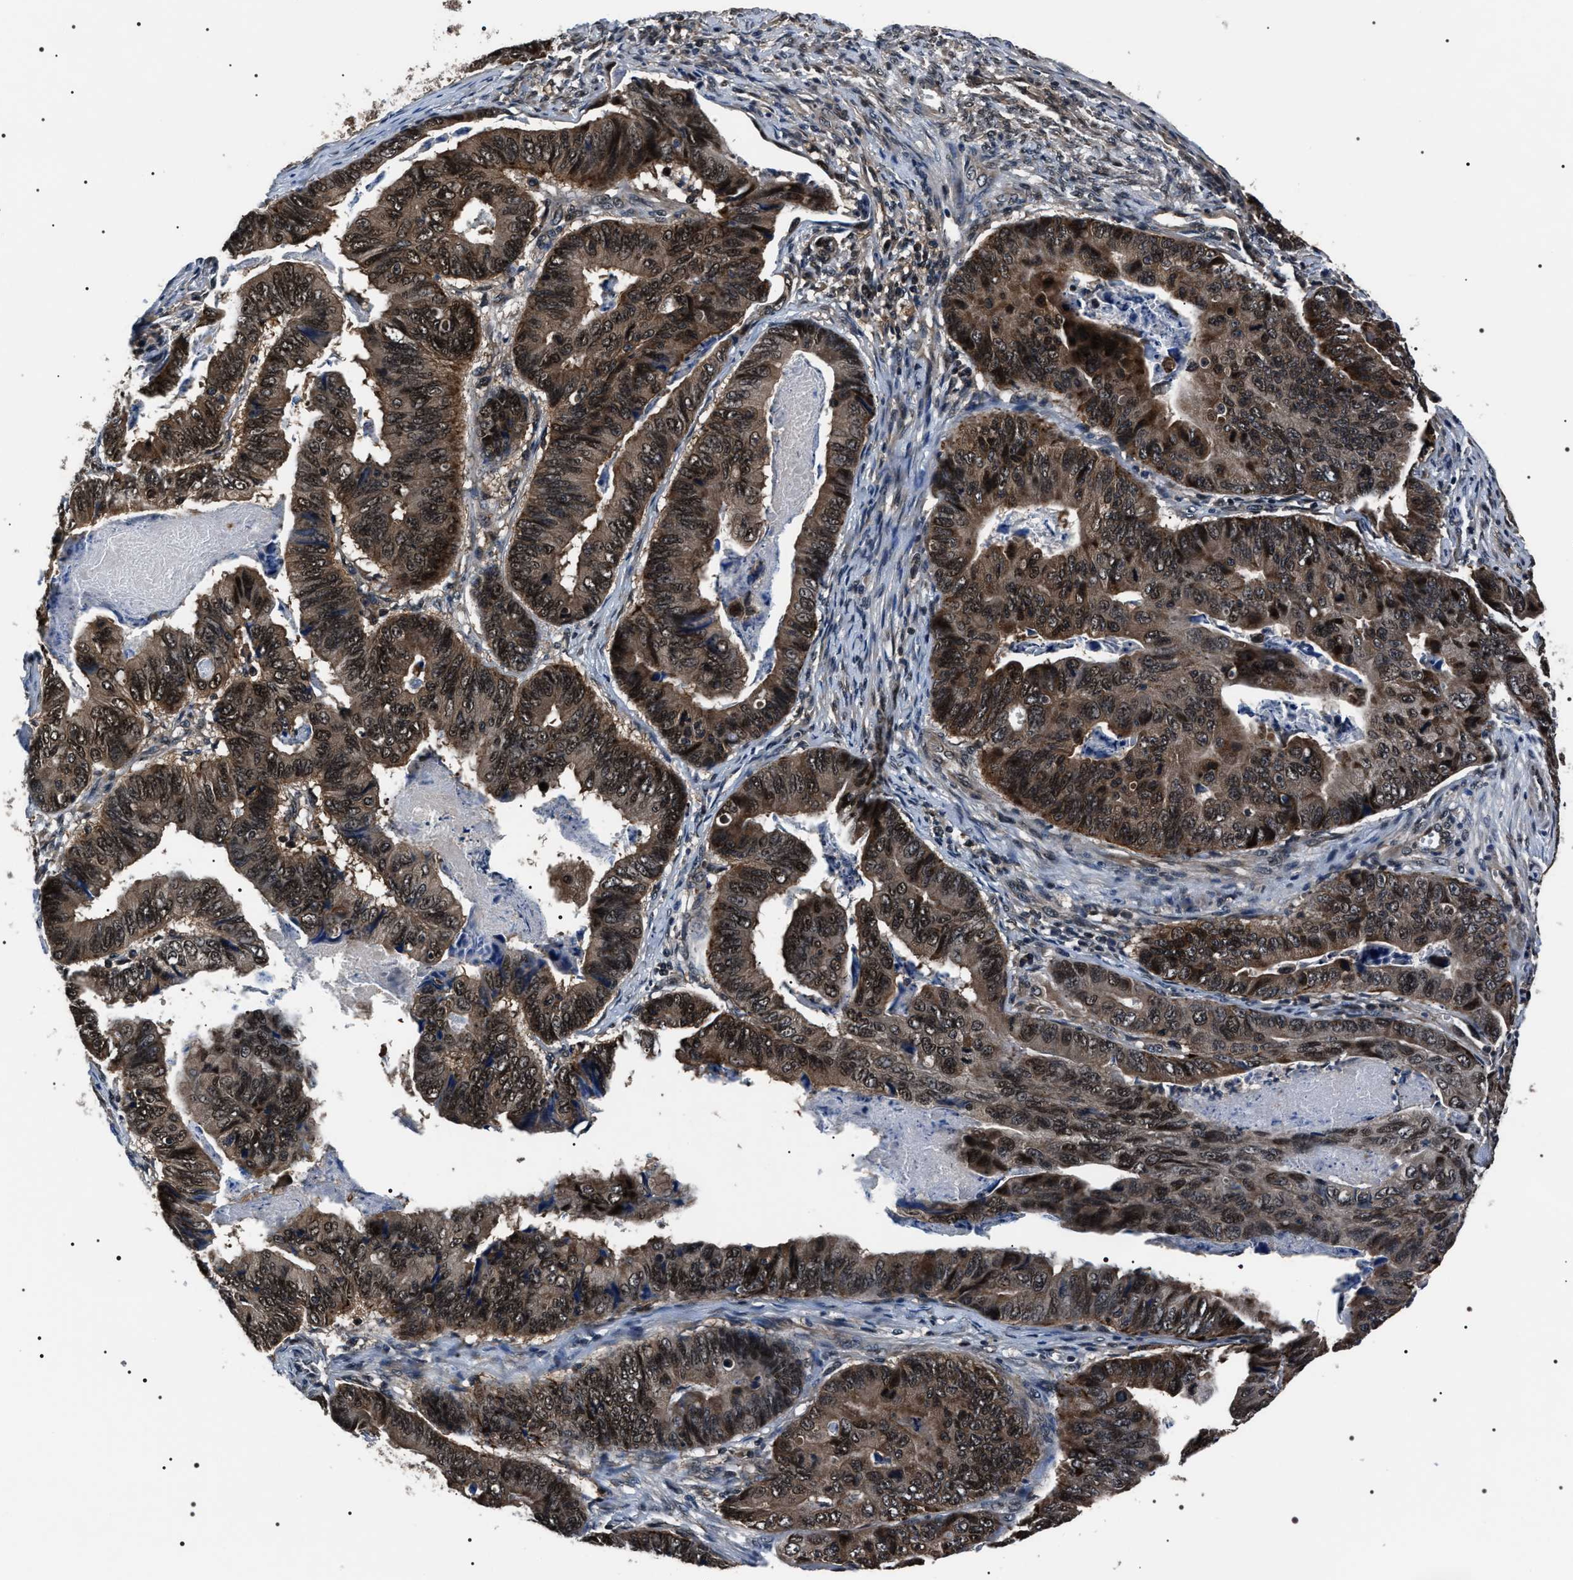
{"staining": {"intensity": "moderate", "quantity": ">75%", "location": "cytoplasmic/membranous,nuclear"}, "tissue": "stomach cancer", "cell_type": "Tumor cells", "image_type": "cancer", "snomed": [{"axis": "morphology", "description": "Adenocarcinoma, NOS"}, {"axis": "topography", "description": "Stomach, lower"}], "caption": "The micrograph shows a brown stain indicating the presence of a protein in the cytoplasmic/membranous and nuclear of tumor cells in stomach adenocarcinoma.", "gene": "SIPA1", "patient": {"sex": "male", "age": 77}}